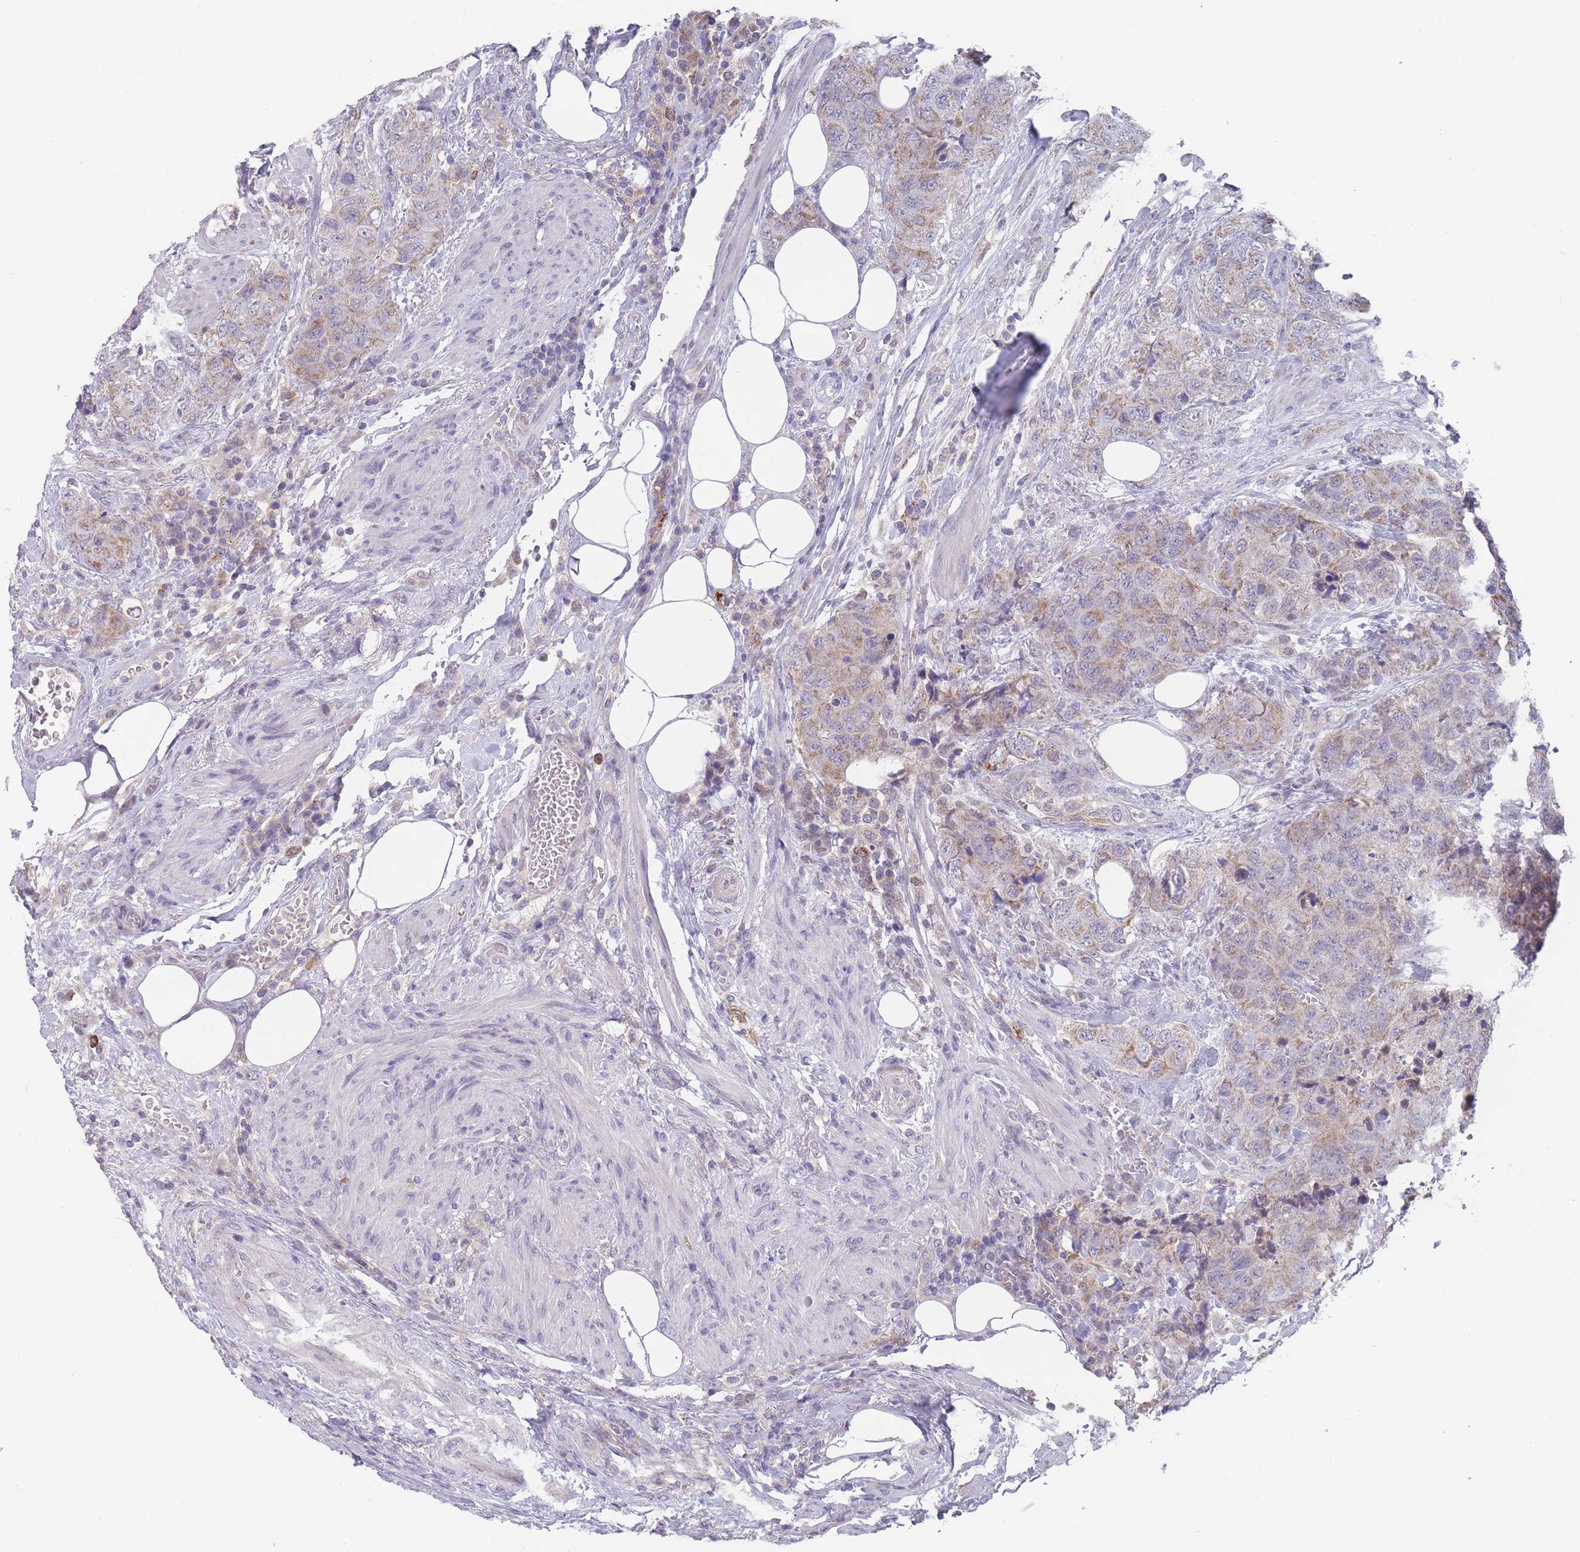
{"staining": {"intensity": "moderate", "quantity": "25%-75%", "location": "cytoplasmic/membranous"}, "tissue": "urothelial cancer", "cell_type": "Tumor cells", "image_type": "cancer", "snomed": [{"axis": "morphology", "description": "Urothelial carcinoma, High grade"}, {"axis": "topography", "description": "Urinary bladder"}], "caption": "There is medium levels of moderate cytoplasmic/membranous staining in tumor cells of urothelial carcinoma (high-grade), as demonstrated by immunohistochemical staining (brown color).", "gene": "PEX7", "patient": {"sex": "female", "age": 78}}